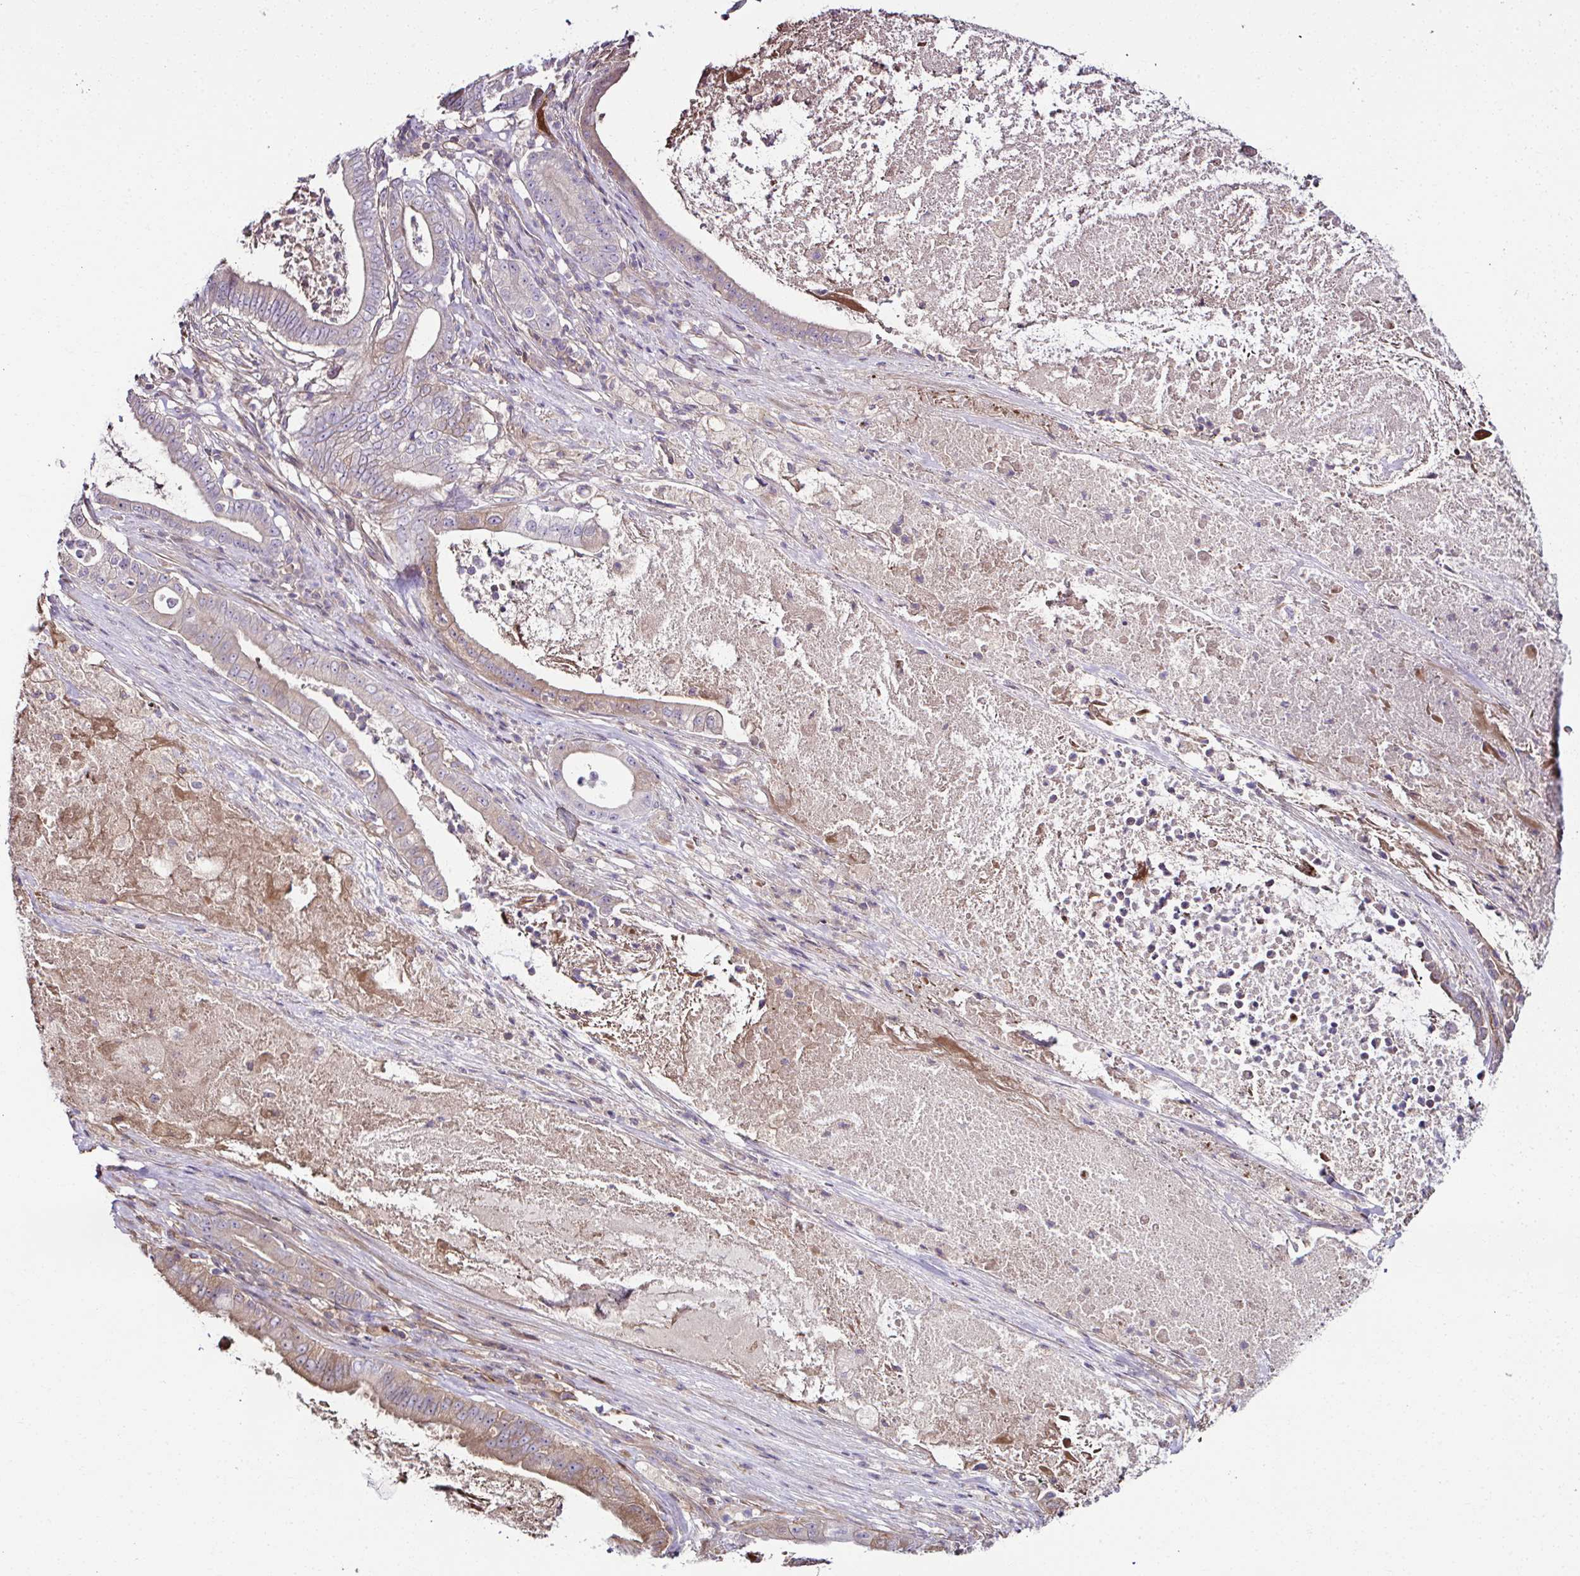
{"staining": {"intensity": "weak", "quantity": "25%-75%", "location": "cytoplasmic/membranous"}, "tissue": "pancreatic cancer", "cell_type": "Tumor cells", "image_type": "cancer", "snomed": [{"axis": "morphology", "description": "Adenocarcinoma, NOS"}, {"axis": "topography", "description": "Pancreas"}], "caption": "Pancreatic adenocarcinoma was stained to show a protein in brown. There is low levels of weak cytoplasmic/membranous positivity in approximately 25%-75% of tumor cells. (Stains: DAB in brown, nuclei in blue, Microscopy: brightfield microscopy at high magnification).", "gene": "CCDC85C", "patient": {"sex": "male", "age": 71}}